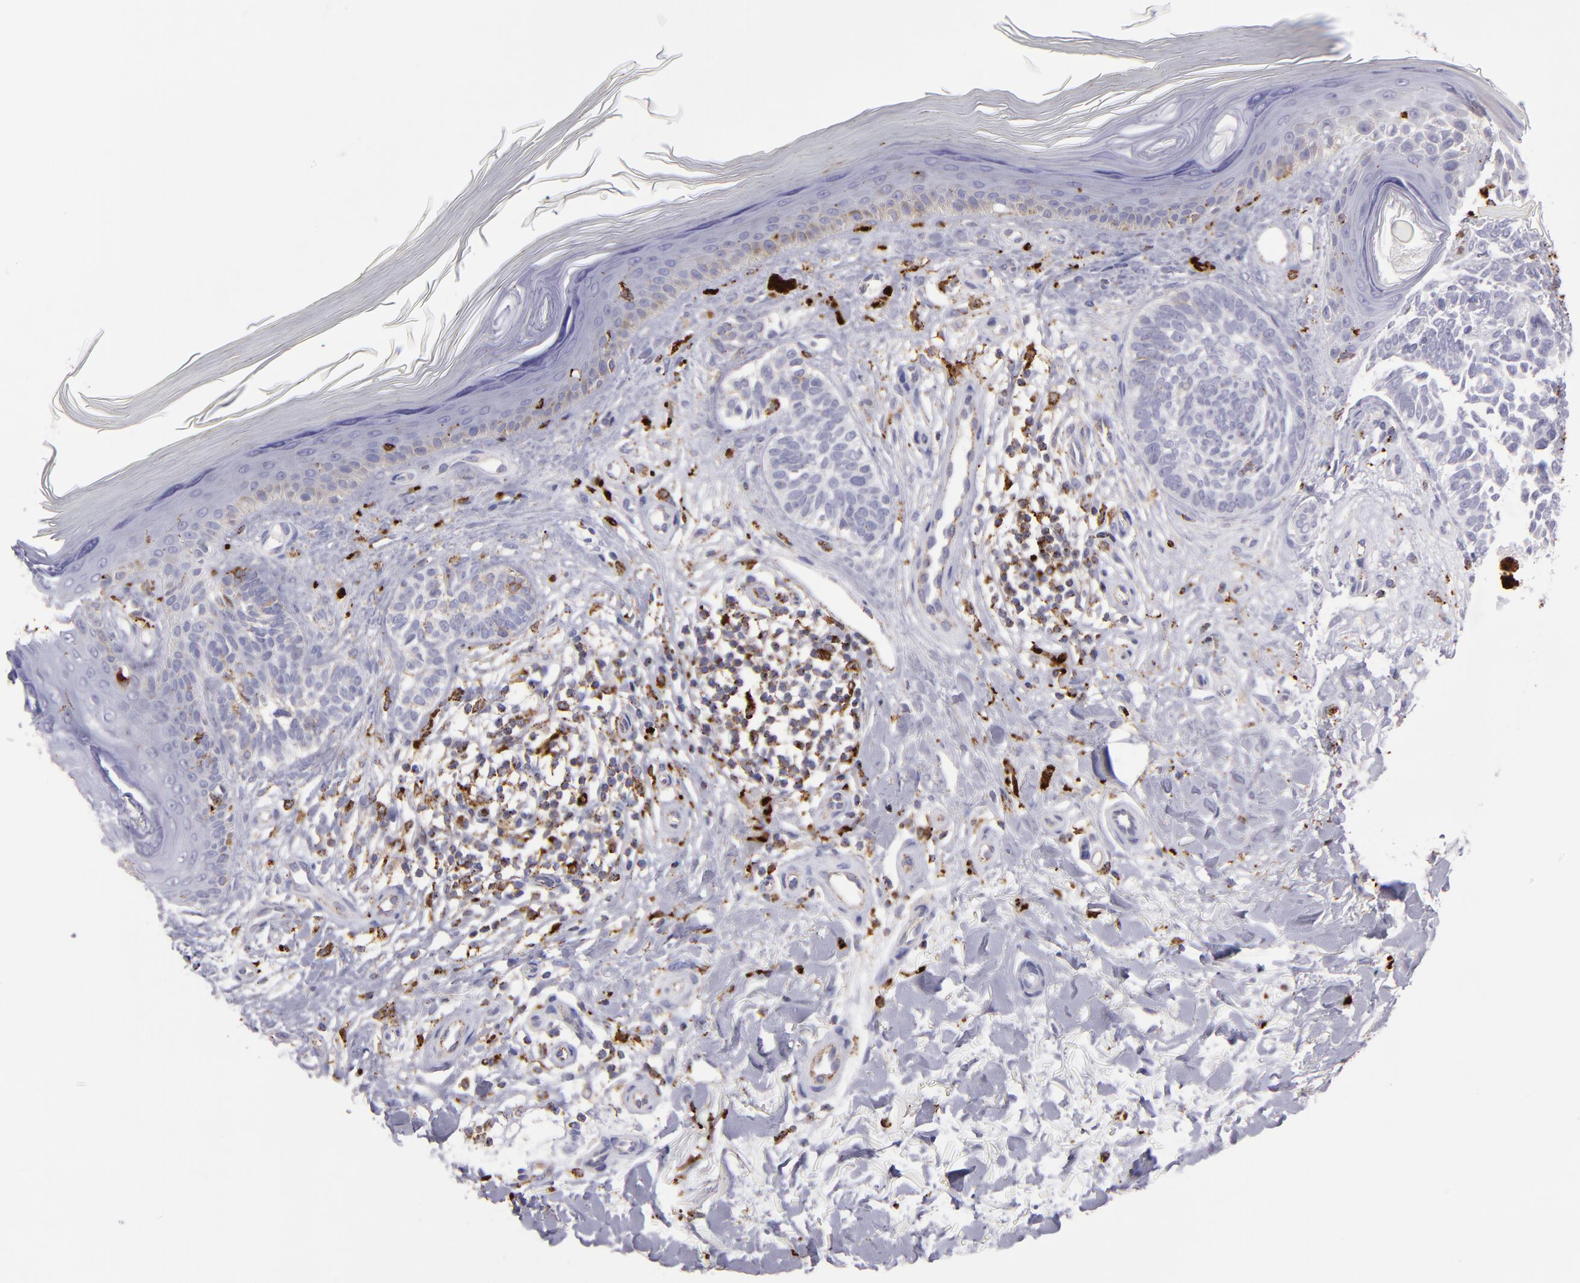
{"staining": {"intensity": "negative", "quantity": "none", "location": "none"}, "tissue": "skin cancer", "cell_type": "Tumor cells", "image_type": "cancer", "snomed": [{"axis": "morphology", "description": "Normal tissue, NOS"}, {"axis": "morphology", "description": "Basal cell carcinoma"}, {"axis": "topography", "description": "Skin"}], "caption": "DAB immunohistochemical staining of human skin basal cell carcinoma exhibits no significant expression in tumor cells.", "gene": "CTSS", "patient": {"sex": "female", "age": 58}}